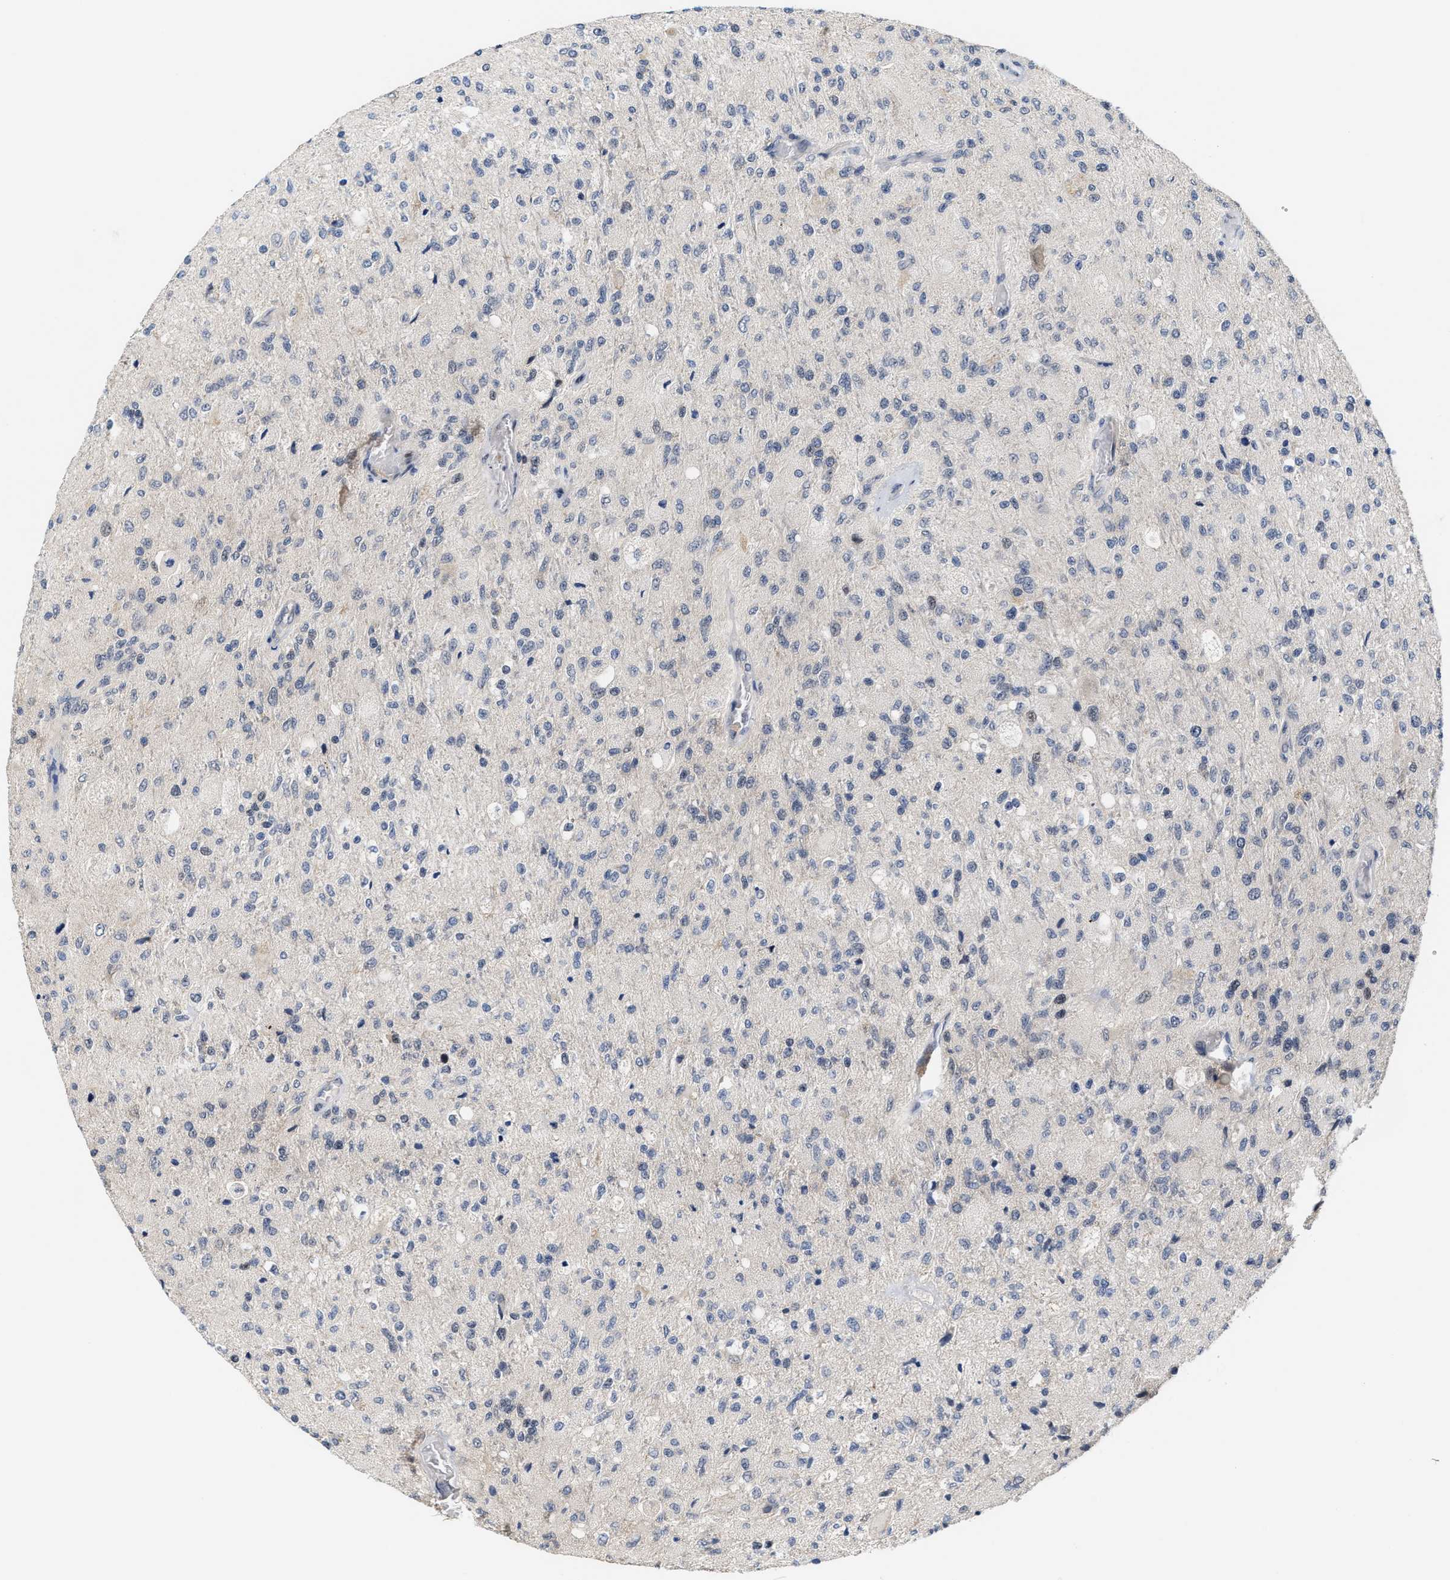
{"staining": {"intensity": "negative", "quantity": "none", "location": "none"}, "tissue": "glioma", "cell_type": "Tumor cells", "image_type": "cancer", "snomed": [{"axis": "morphology", "description": "Normal tissue, NOS"}, {"axis": "morphology", "description": "Glioma, malignant, High grade"}, {"axis": "topography", "description": "Cerebral cortex"}], "caption": "There is no significant expression in tumor cells of glioma.", "gene": "TCF4", "patient": {"sex": "male", "age": 77}}